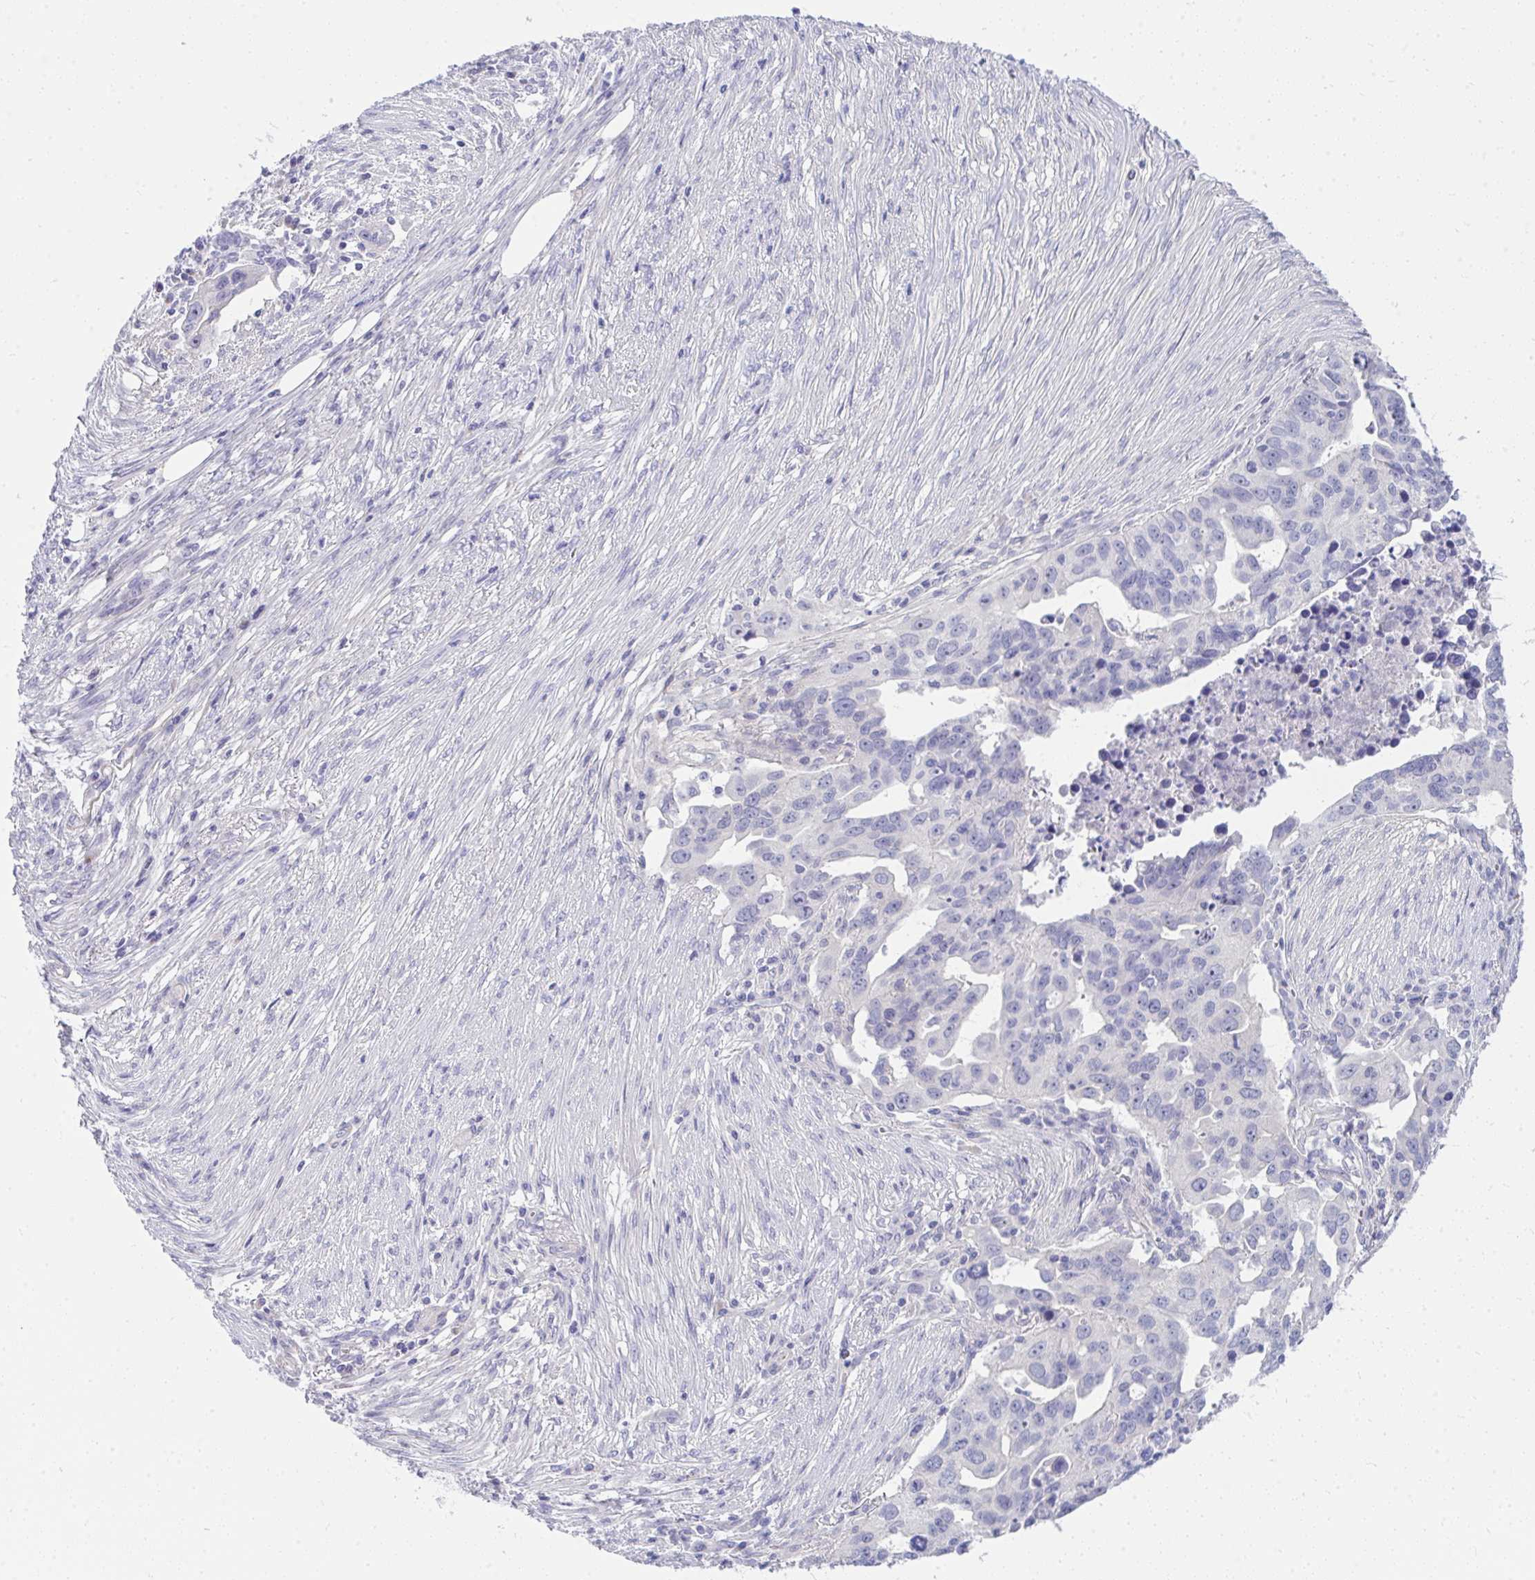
{"staining": {"intensity": "negative", "quantity": "none", "location": "none"}, "tissue": "ovarian cancer", "cell_type": "Tumor cells", "image_type": "cancer", "snomed": [{"axis": "morphology", "description": "Carcinoma, endometroid"}, {"axis": "morphology", "description": "Cystadenocarcinoma, serous, NOS"}, {"axis": "topography", "description": "Ovary"}], "caption": "Immunohistochemical staining of human serous cystadenocarcinoma (ovarian) shows no significant staining in tumor cells. (Brightfield microscopy of DAB immunohistochemistry (IHC) at high magnification).", "gene": "LRRC36", "patient": {"sex": "female", "age": 45}}